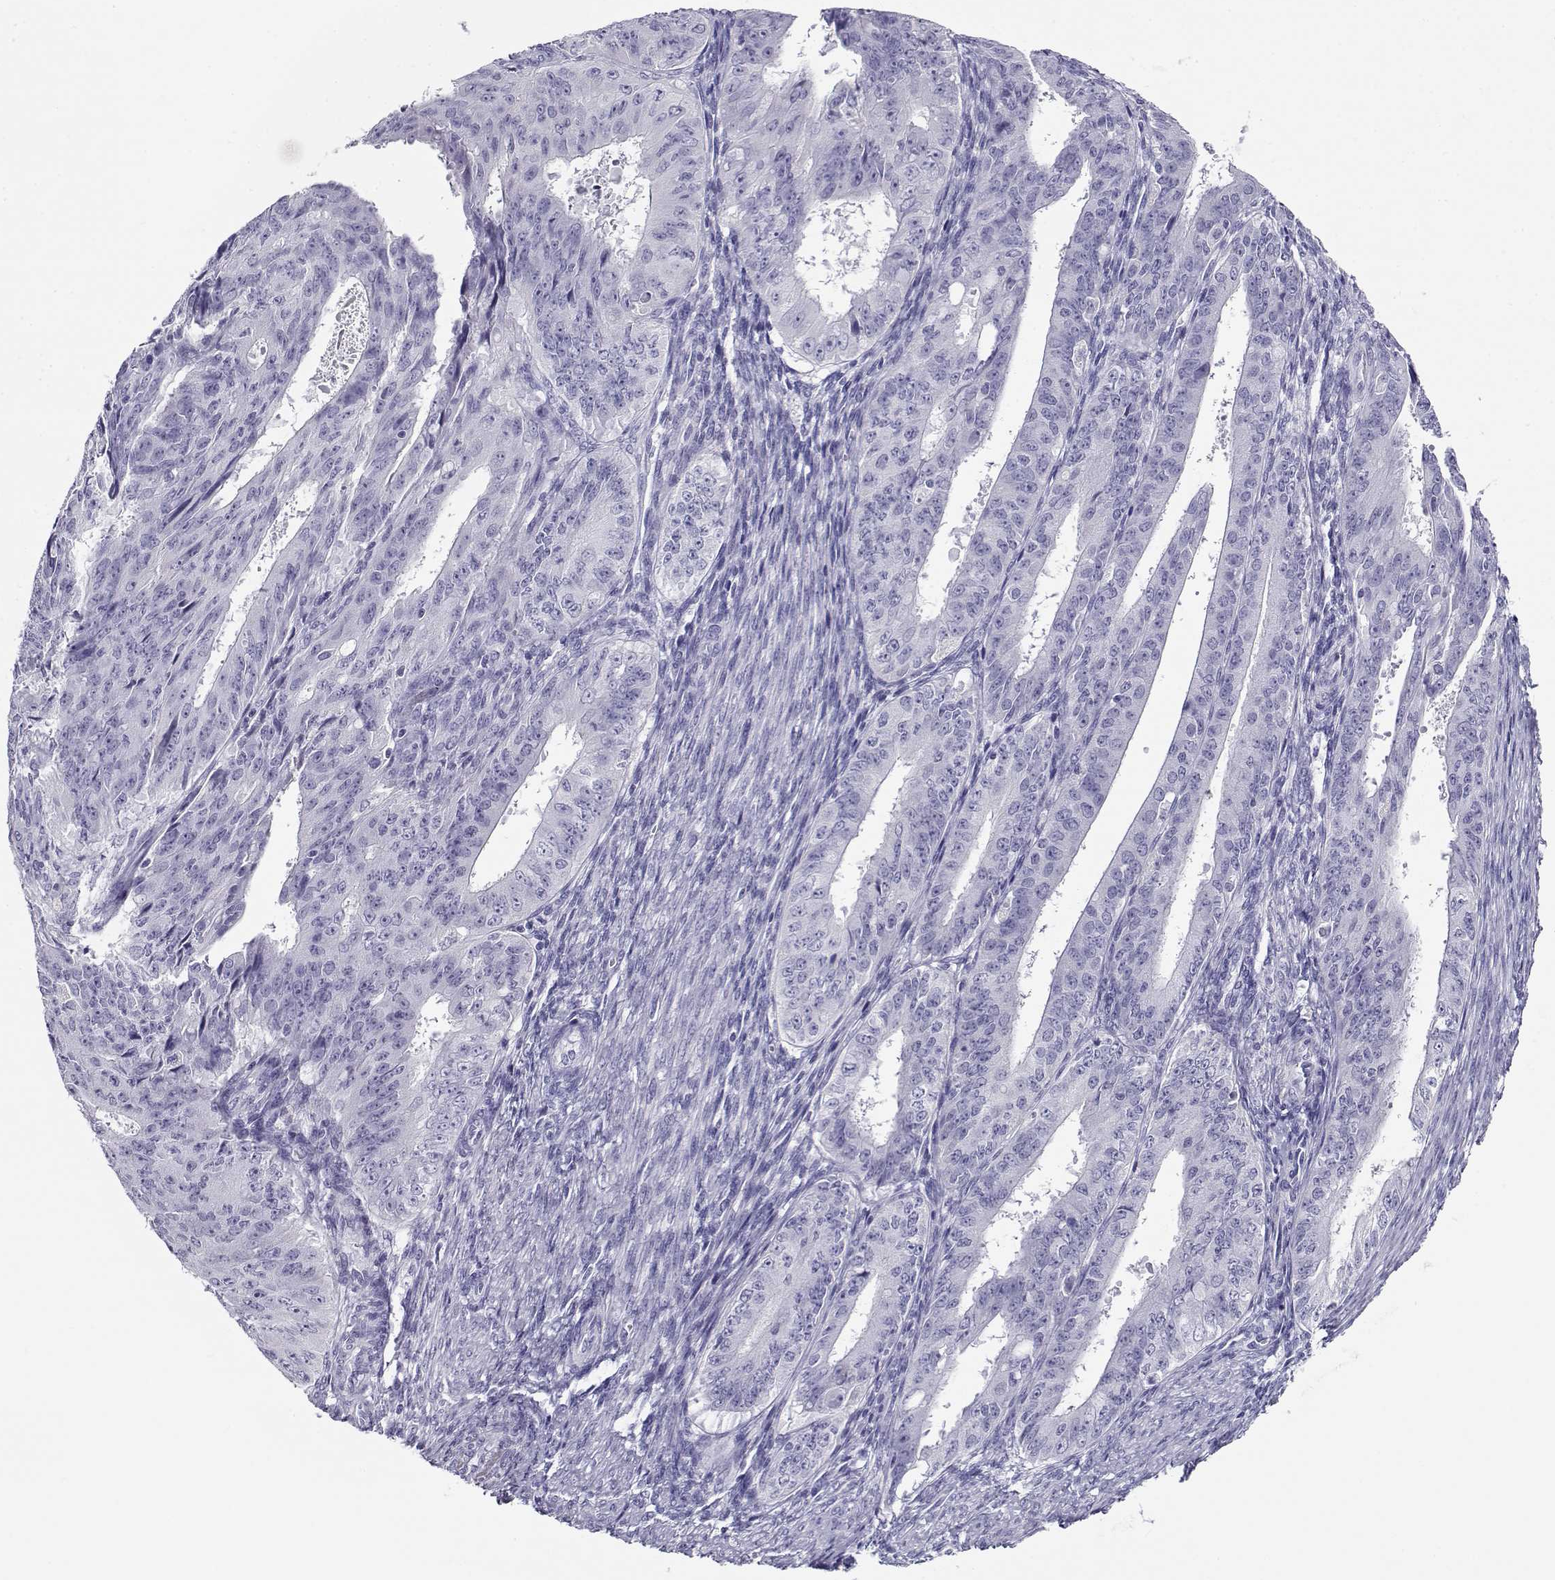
{"staining": {"intensity": "negative", "quantity": "none", "location": "none"}, "tissue": "ovarian cancer", "cell_type": "Tumor cells", "image_type": "cancer", "snomed": [{"axis": "morphology", "description": "Carcinoma, endometroid"}, {"axis": "topography", "description": "Ovary"}], "caption": "Immunohistochemistry histopathology image of neoplastic tissue: ovarian cancer (endometroid carcinoma) stained with DAB (3,3'-diaminobenzidine) shows no significant protein positivity in tumor cells. Brightfield microscopy of immunohistochemistry (IHC) stained with DAB (brown) and hematoxylin (blue), captured at high magnification.", "gene": "CABS1", "patient": {"sex": "female", "age": 42}}